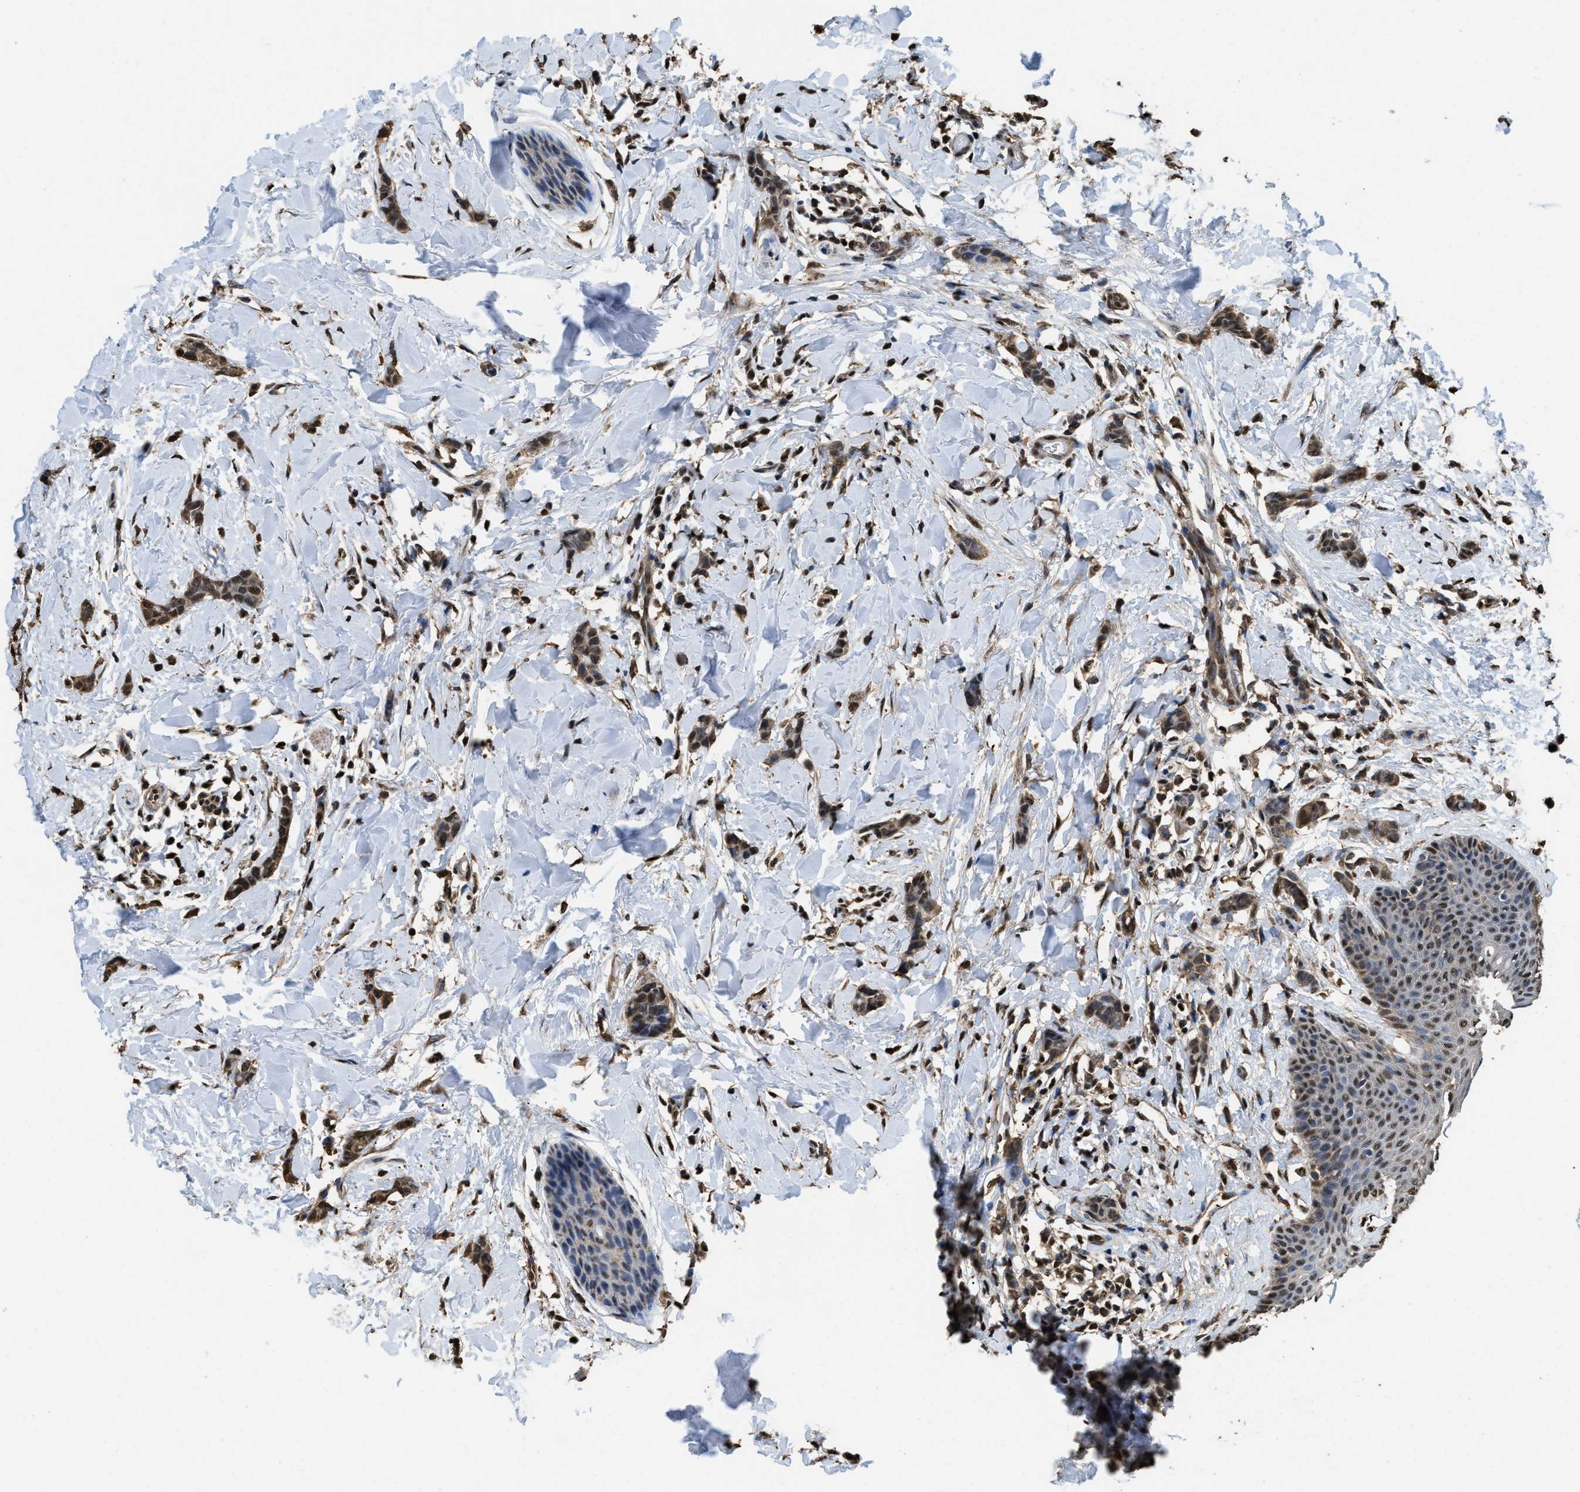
{"staining": {"intensity": "moderate", "quantity": ">75%", "location": "cytoplasmic/membranous,nuclear"}, "tissue": "breast cancer", "cell_type": "Tumor cells", "image_type": "cancer", "snomed": [{"axis": "morphology", "description": "Lobular carcinoma"}, {"axis": "topography", "description": "Skin"}, {"axis": "topography", "description": "Breast"}], "caption": "Breast cancer (lobular carcinoma) stained for a protein shows moderate cytoplasmic/membranous and nuclear positivity in tumor cells.", "gene": "GAPDH", "patient": {"sex": "female", "age": 46}}